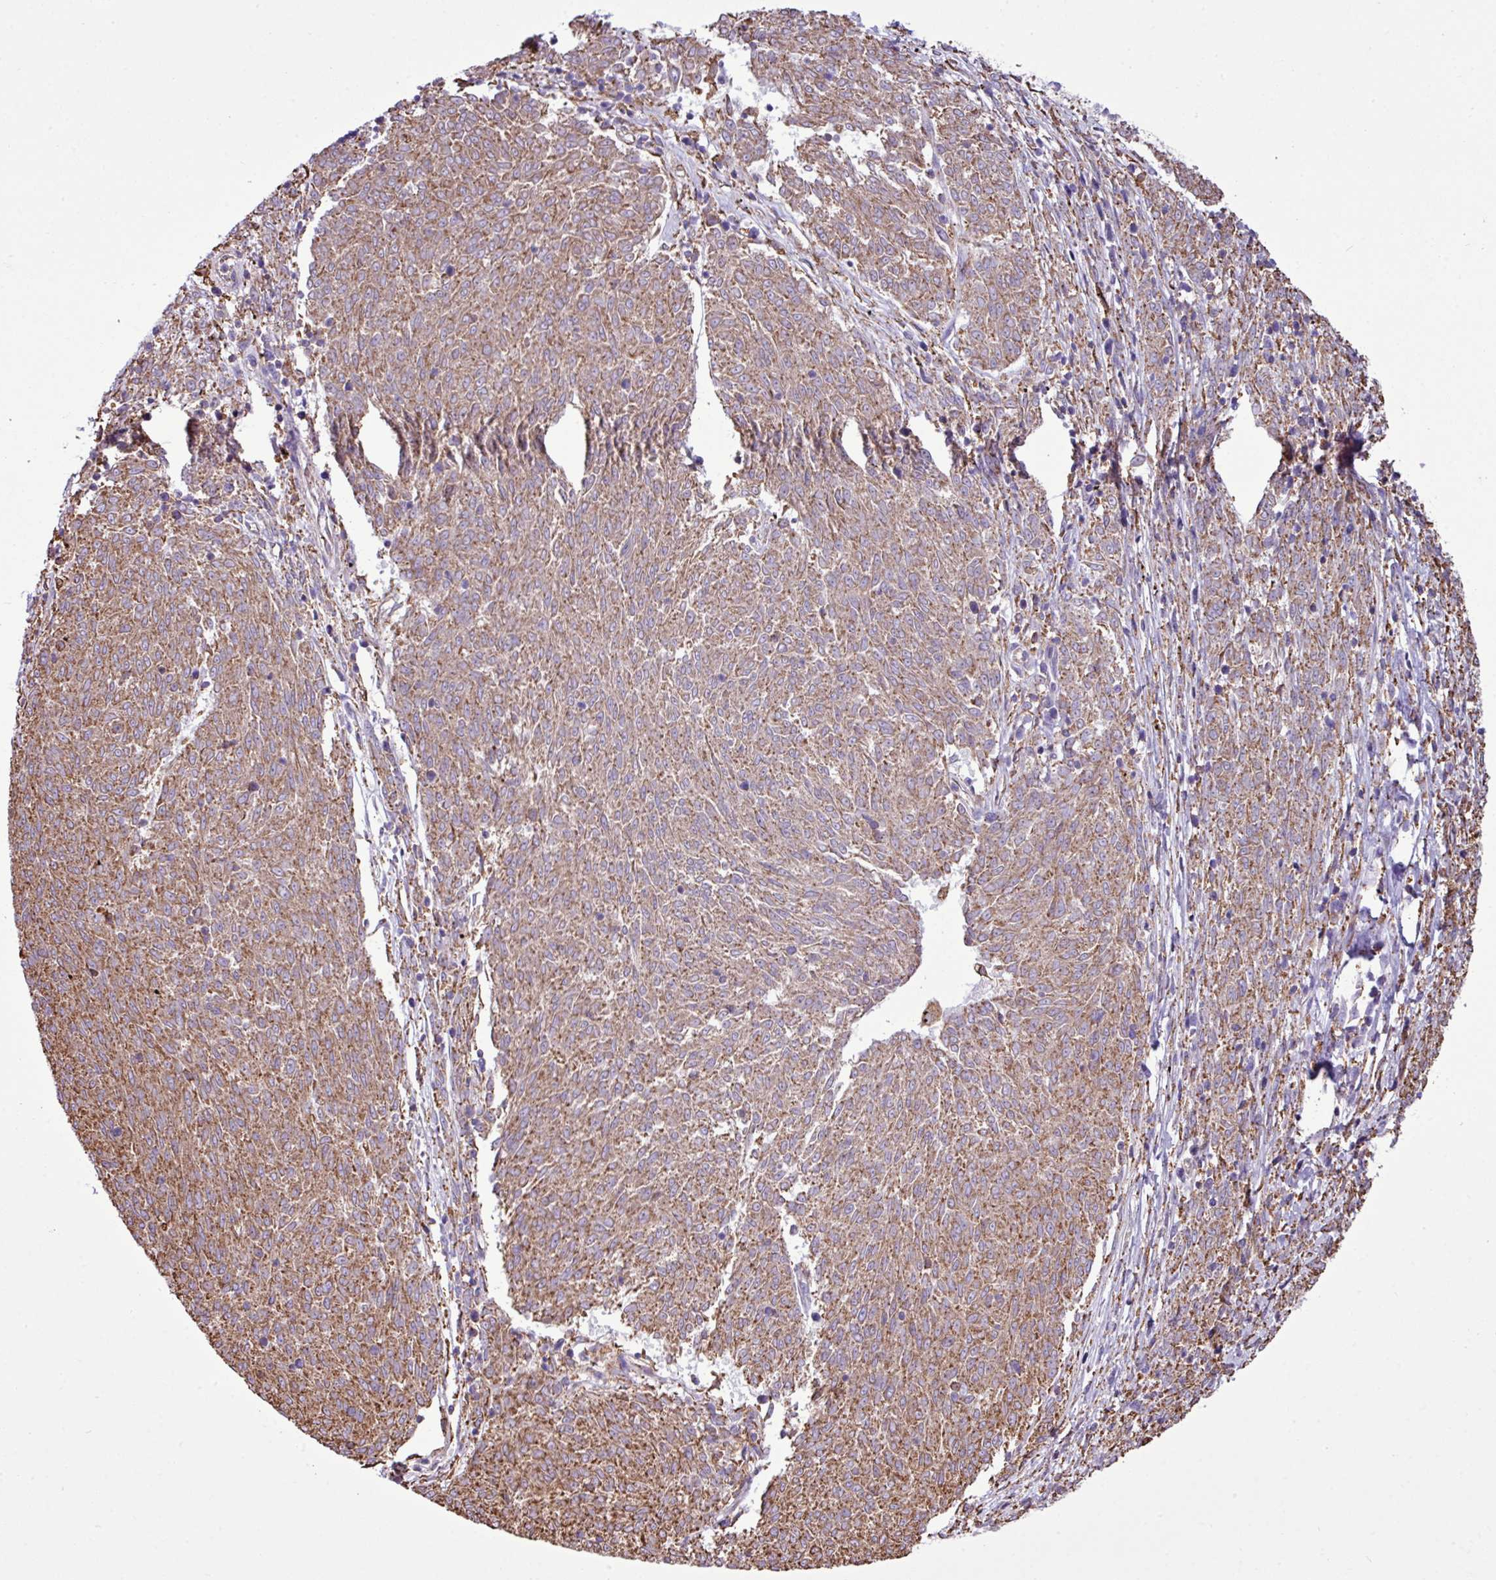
{"staining": {"intensity": "moderate", "quantity": ">75%", "location": "cytoplasmic/membranous"}, "tissue": "melanoma", "cell_type": "Tumor cells", "image_type": "cancer", "snomed": [{"axis": "morphology", "description": "Malignant melanoma, NOS"}, {"axis": "topography", "description": "Skin"}], "caption": "An immunohistochemistry histopathology image of neoplastic tissue is shown. Protein staining in brown highlights moderate cytoplasmic/membranous positivity in malignant melanoma within tumor cells. (DAB IHC, brown staining for protein, blue staining for nuclei).", "gene": "ZSCAN5A", "patient": {"sex": "female", "age": 72}}